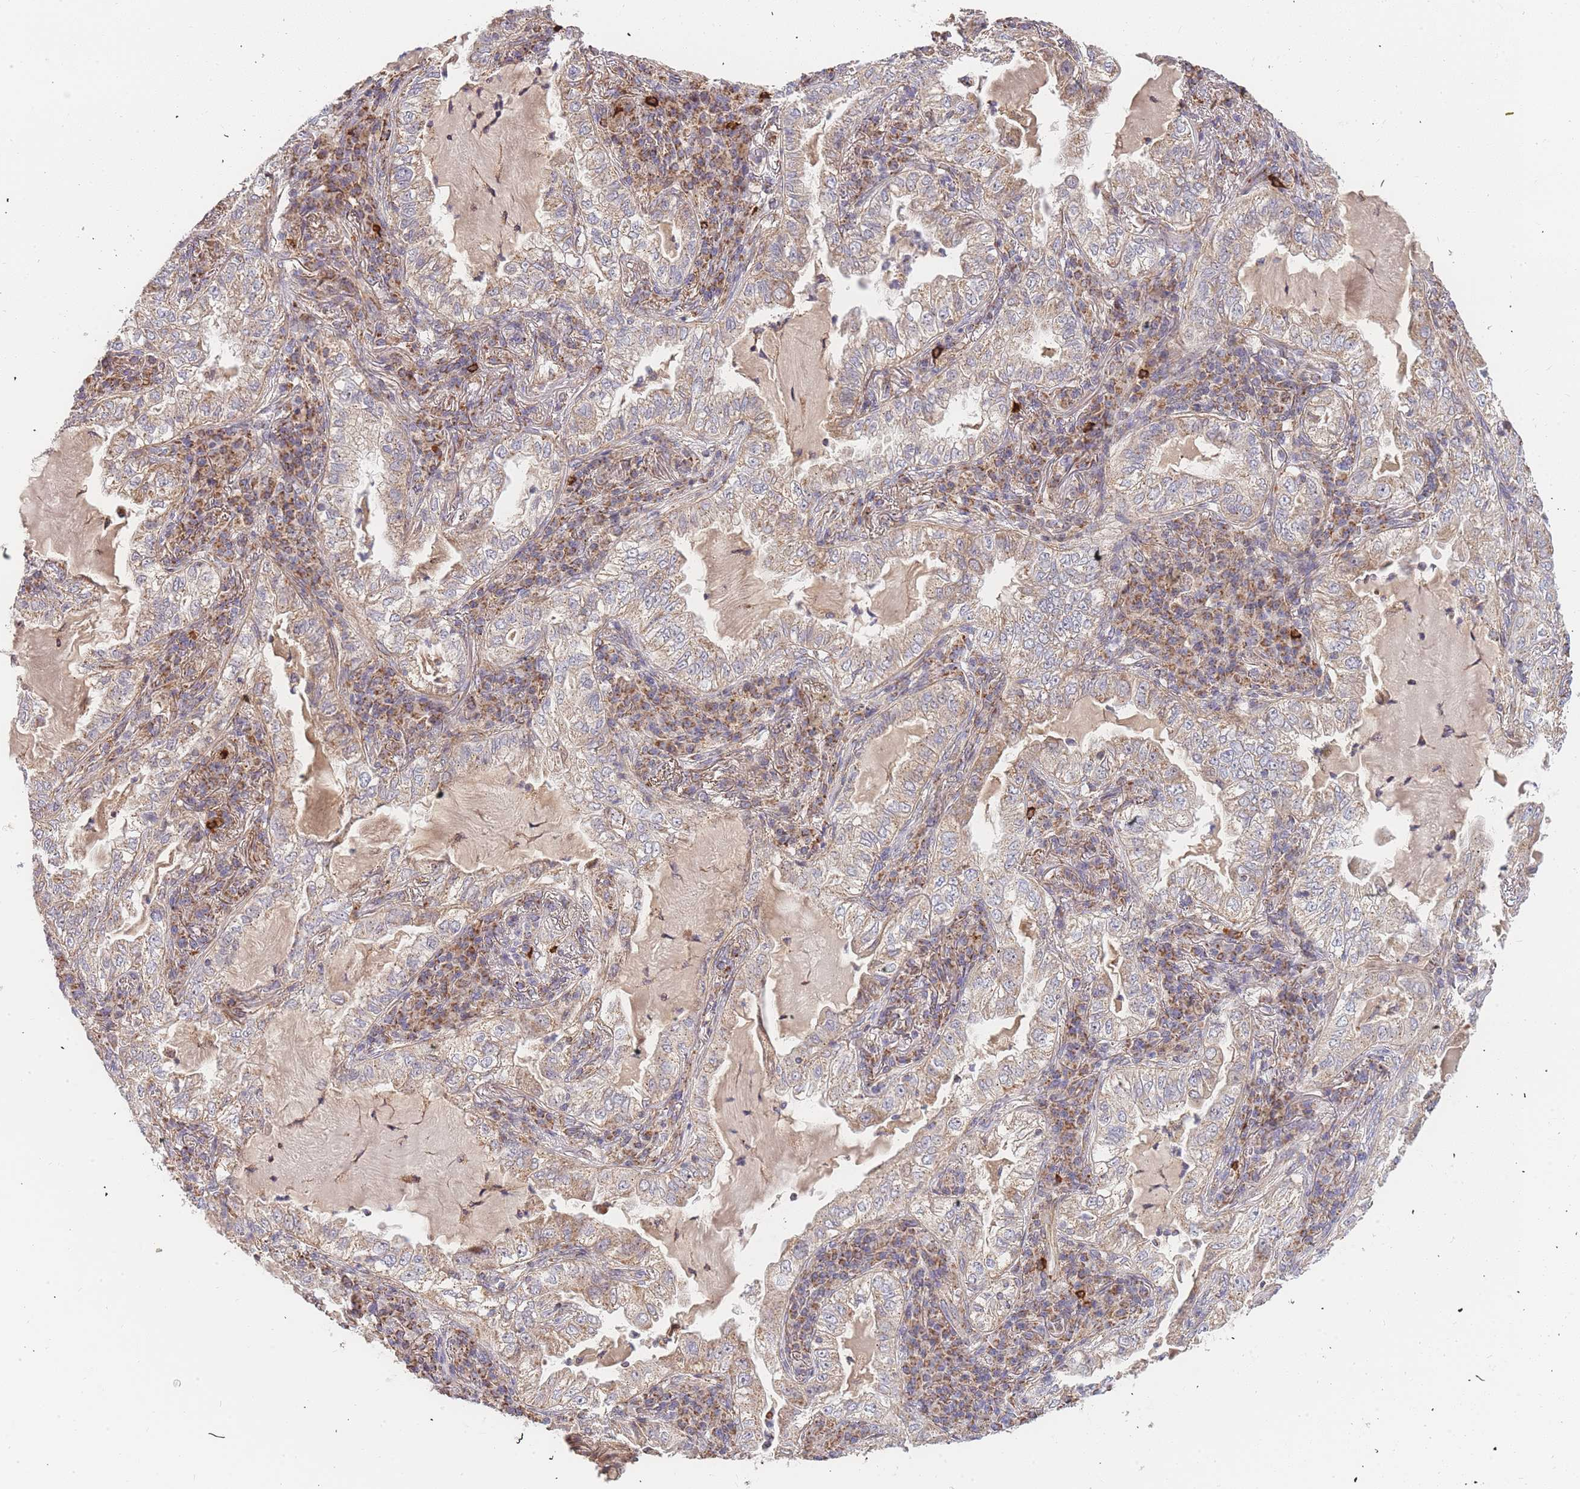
{"staining": {"intensity": "weak", "quantity": ">75%", "location": "cytoplasmic/membranous"}, "tissue": "lung cancer", "cell_type": "Tumor cells", "image_type": "cancer", "snomed": [{"axis": "morphology", "description": "Adenocarcinoma, NOS"}, {"axis": "topography", "description": "Lung"}], "caption": "Lung cancer (adenocarcinoma) stained for a protein displays weak cytoplasmic/membranous positivity in tumor cells.", "gene": "ADCY9", "patient": {"sex": "female", "age": 73}}